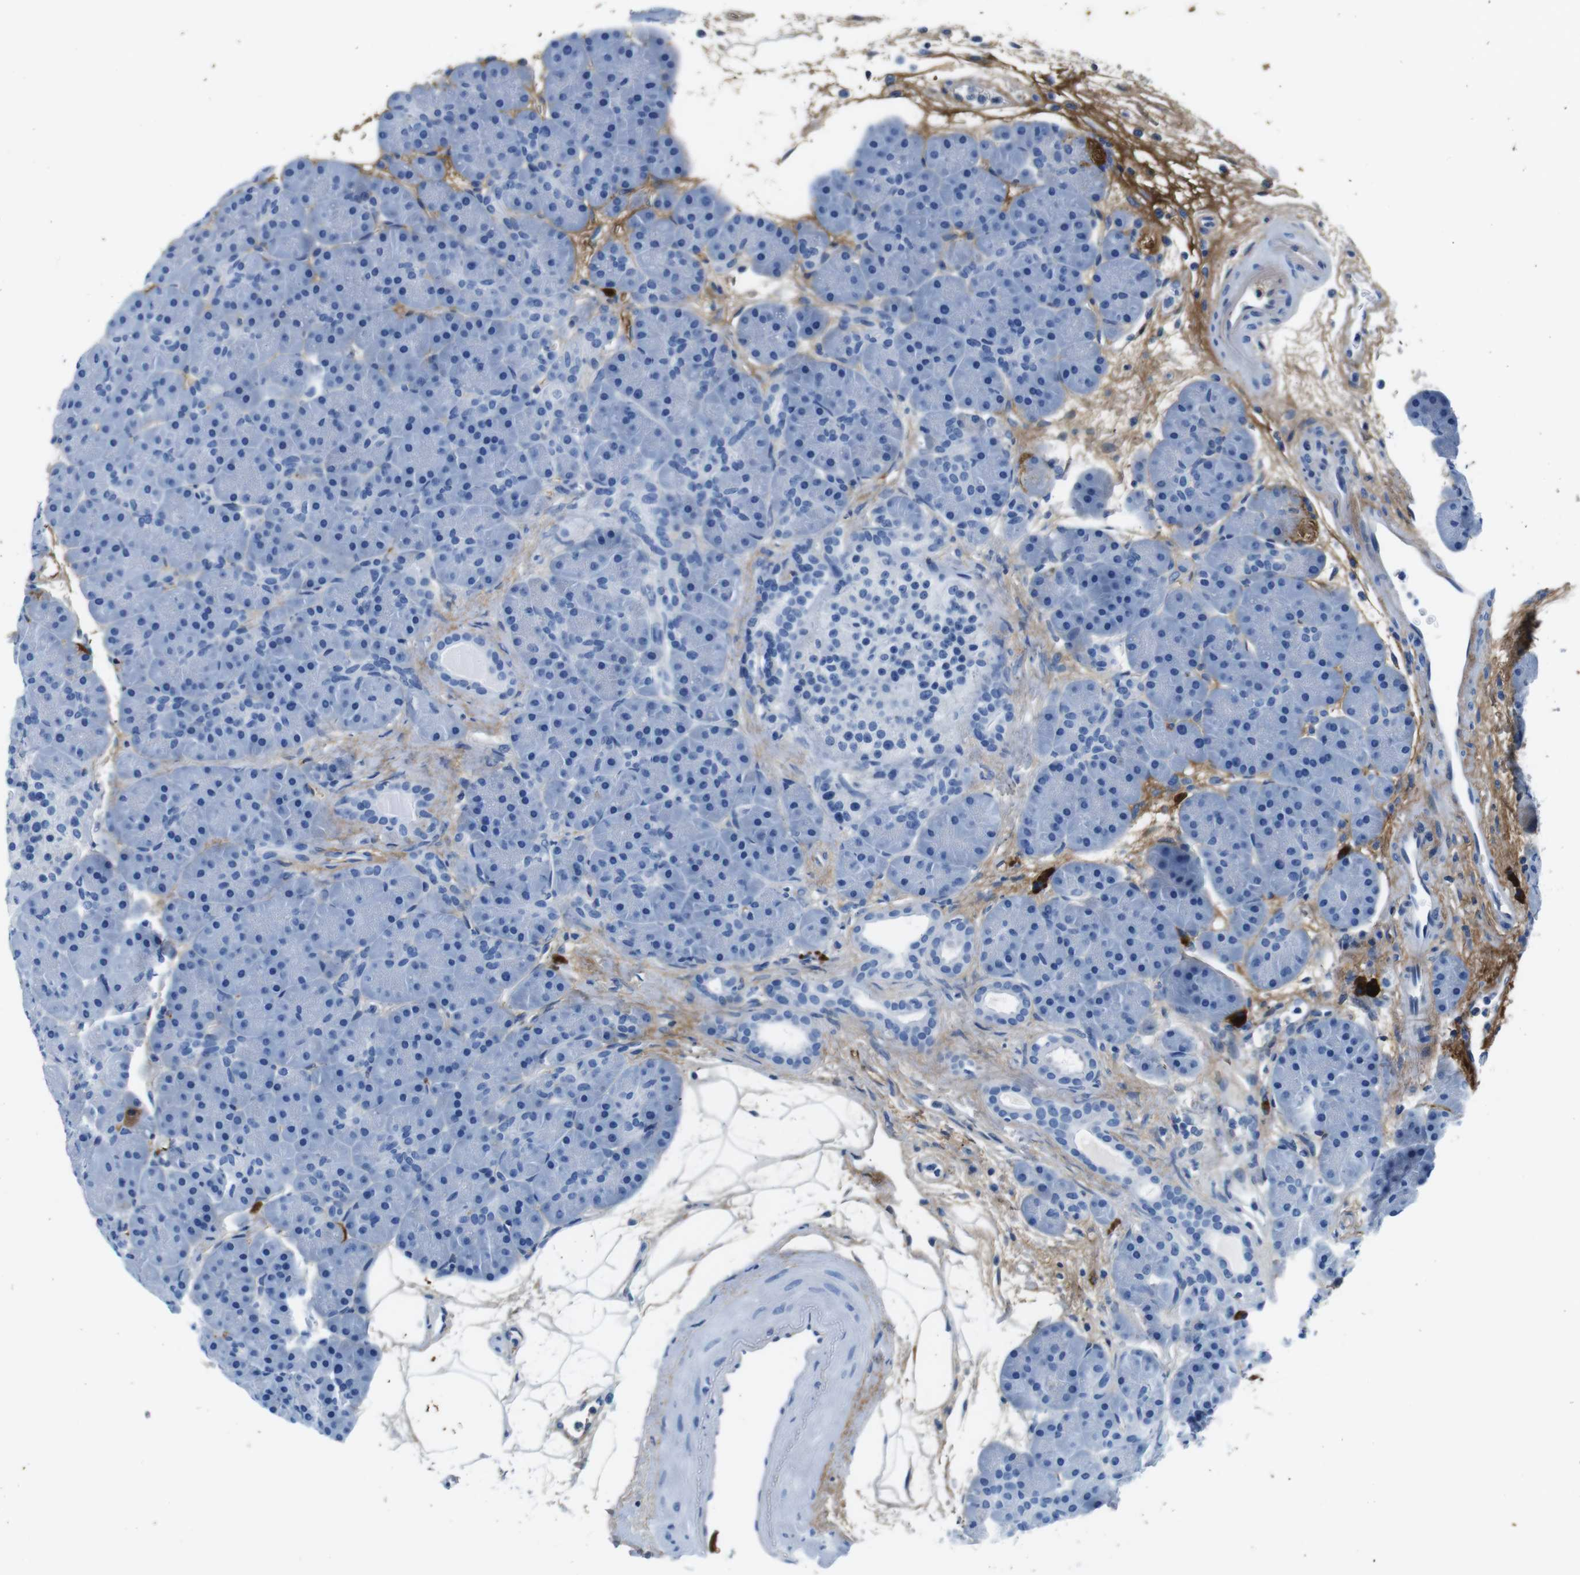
{"staining": {"intensity": "weak", "quantity": "<25%", "location": "cytoplasmic/membranous"}, "tissue": "pancreas", "cell_type": "Exocrine glandular cells", "image_type": "normal", "snomed": [{"axis": "morphology", "description": "Normal tissue, NOS"}, {"axis": "topography", "description": "Pancreas"}], "caption": "This is a image of immunohistochemistry (IHC) staining of benign pancreas, which shows no staining in exocrine glandular cells.", "gene": "IGKC", "patient": {"sex": "male", "age": 66}}